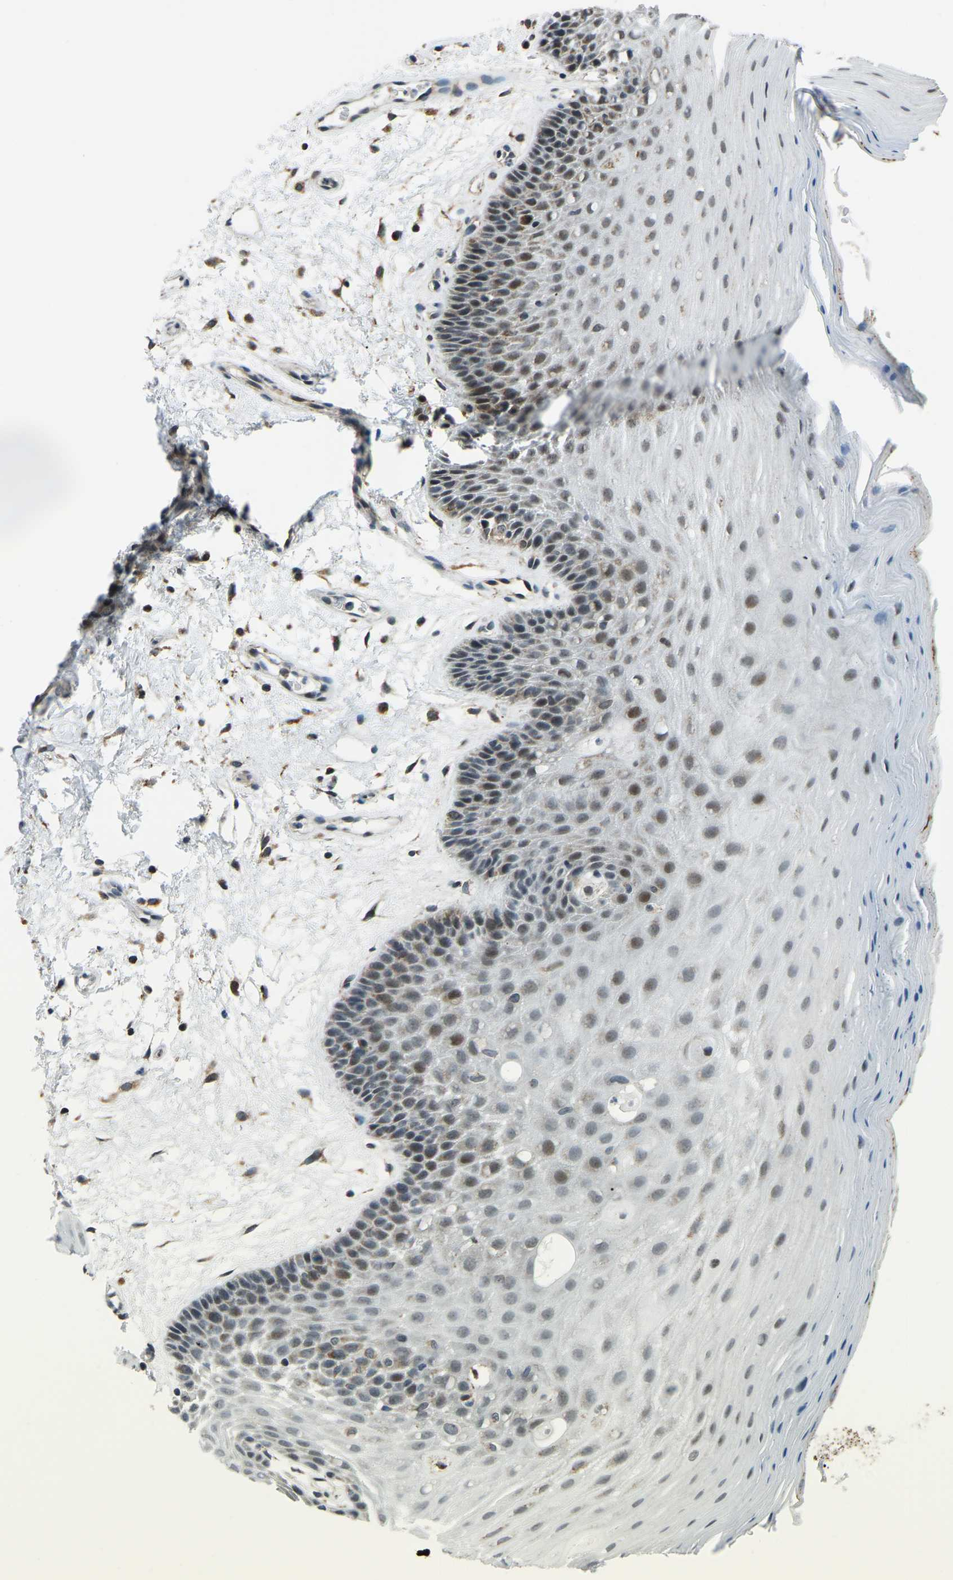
{"staining": {"intensity": "negative", "quantity": "none", "location": "none"}, "tissue": "oral mucosa", "cell_type": "Squamous epithelial cells", "image_type": "normal", "snomed": [{"axis": "morphology", "description": "Normal tissue, NOS"}, {"axis": "morphology", "description": "Squamous cell carcinoma, NOS"}, {"axis": "topography", "description": "Oral tissue"}, {"axis": "topography", "description": "Head-Neck"}], "caption": "High magnification brightfield microscopy of normal oral mucosa stained with DAB (brown) and counterstained with hematoxylin (blue): squamous epithelial cells show no significant expression.", "gene": "RBM33", "patient": {"sex": "male", "age": 71}}